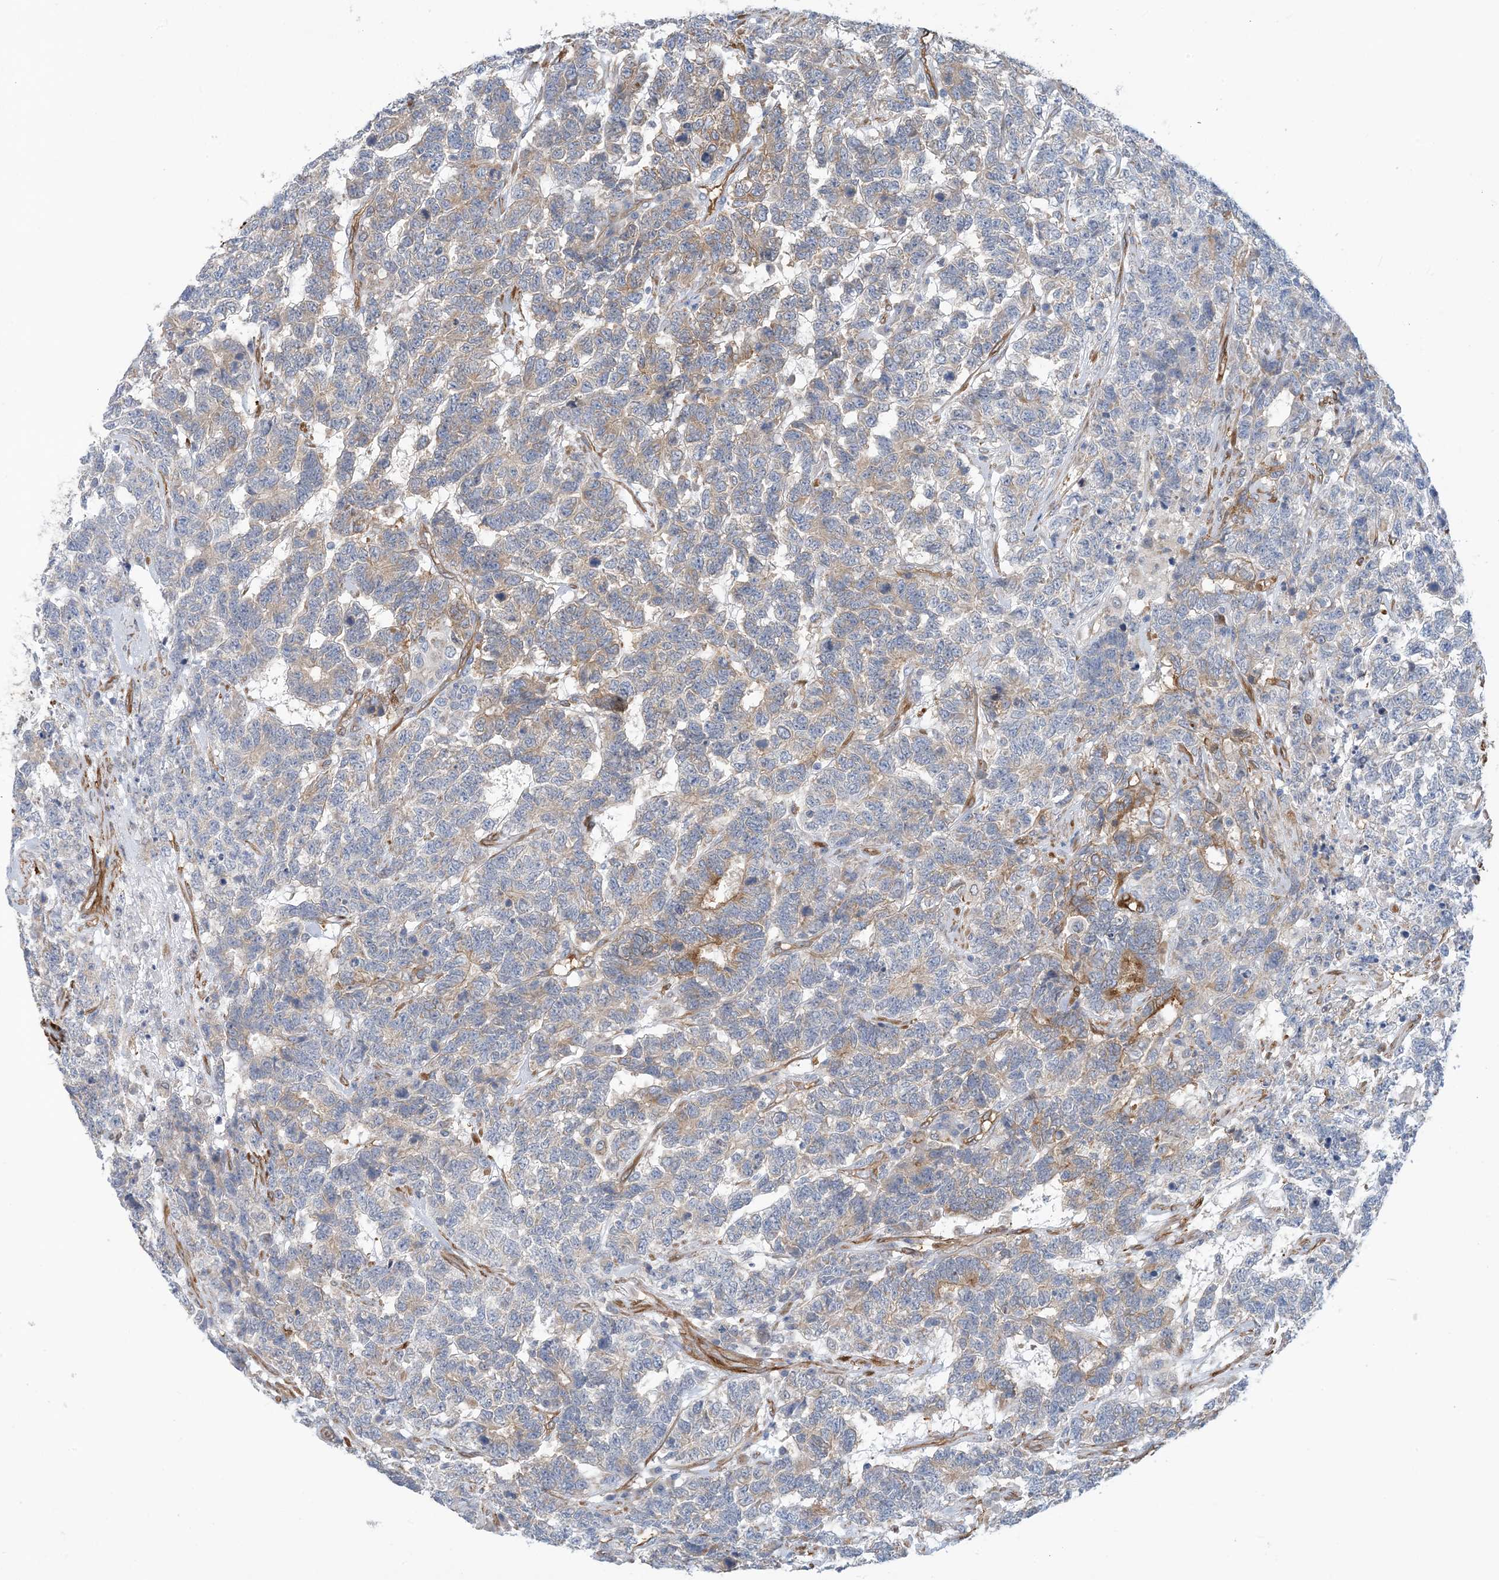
{"staining": {"intensity": "weak", "quantity": ">75%", "location": "cytoplasmic/membranous"}, "tissue": "testis cancer", "cell_type": "Tumor cells", "image_type": "cancer", "snomed": [{"axis": "morphology", "description": "Carcinoma, Embryonal, NOS"}, {"axis": "topography", "description": "Testis"}], "caption": "Testis cancer (embryonal carcinoma) stained with a protein marker displays weak staining in tumor cells.", "gene": "EIF2A", "patient": {"sex": "male", "age": 26}}